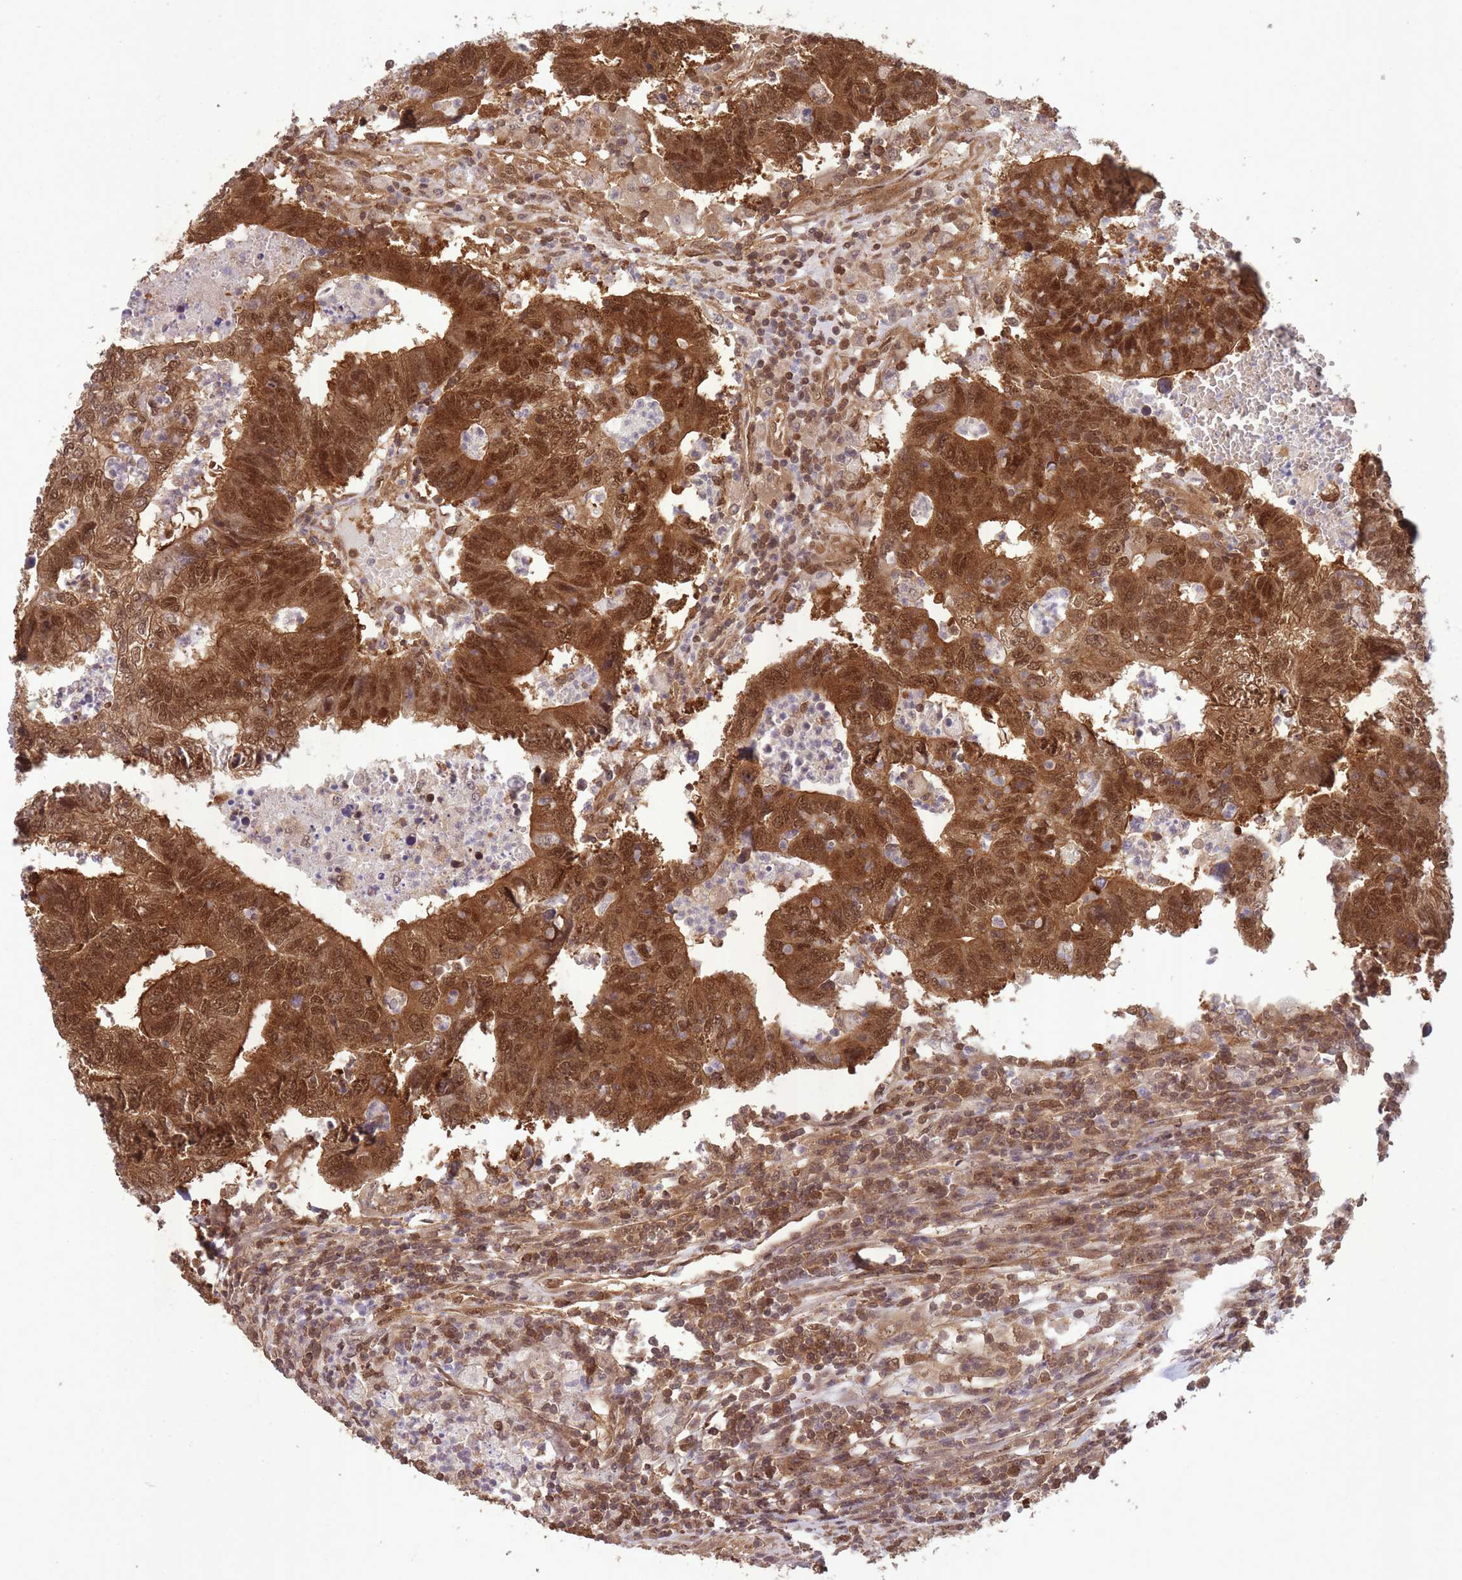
{"staining": {"intensity": "strong", "quantity": ">75%", "location": "cytoplasmic/membranous,nuclear"}, "tissue": "colorectal cancer", "cell_type": "Tumor cells", "image_type": "cancer", "snomed": [{"axis": "morphology", "description": "Adenocarcinoma, NOS"}, {"axis": "topography", "description": "Colon"}], "caption": "IHC of colorectal cancer (adenocarcinoma) exhibits high levels of strong cytoplasmic/membranous and nuclear positivity in approximately >75% of tumor cells. The protein of interest is shown in brown color, while the nuclei are stained blue.", "gene": "PPP6R3", "patient": {"sex": "female", "age": 48}}